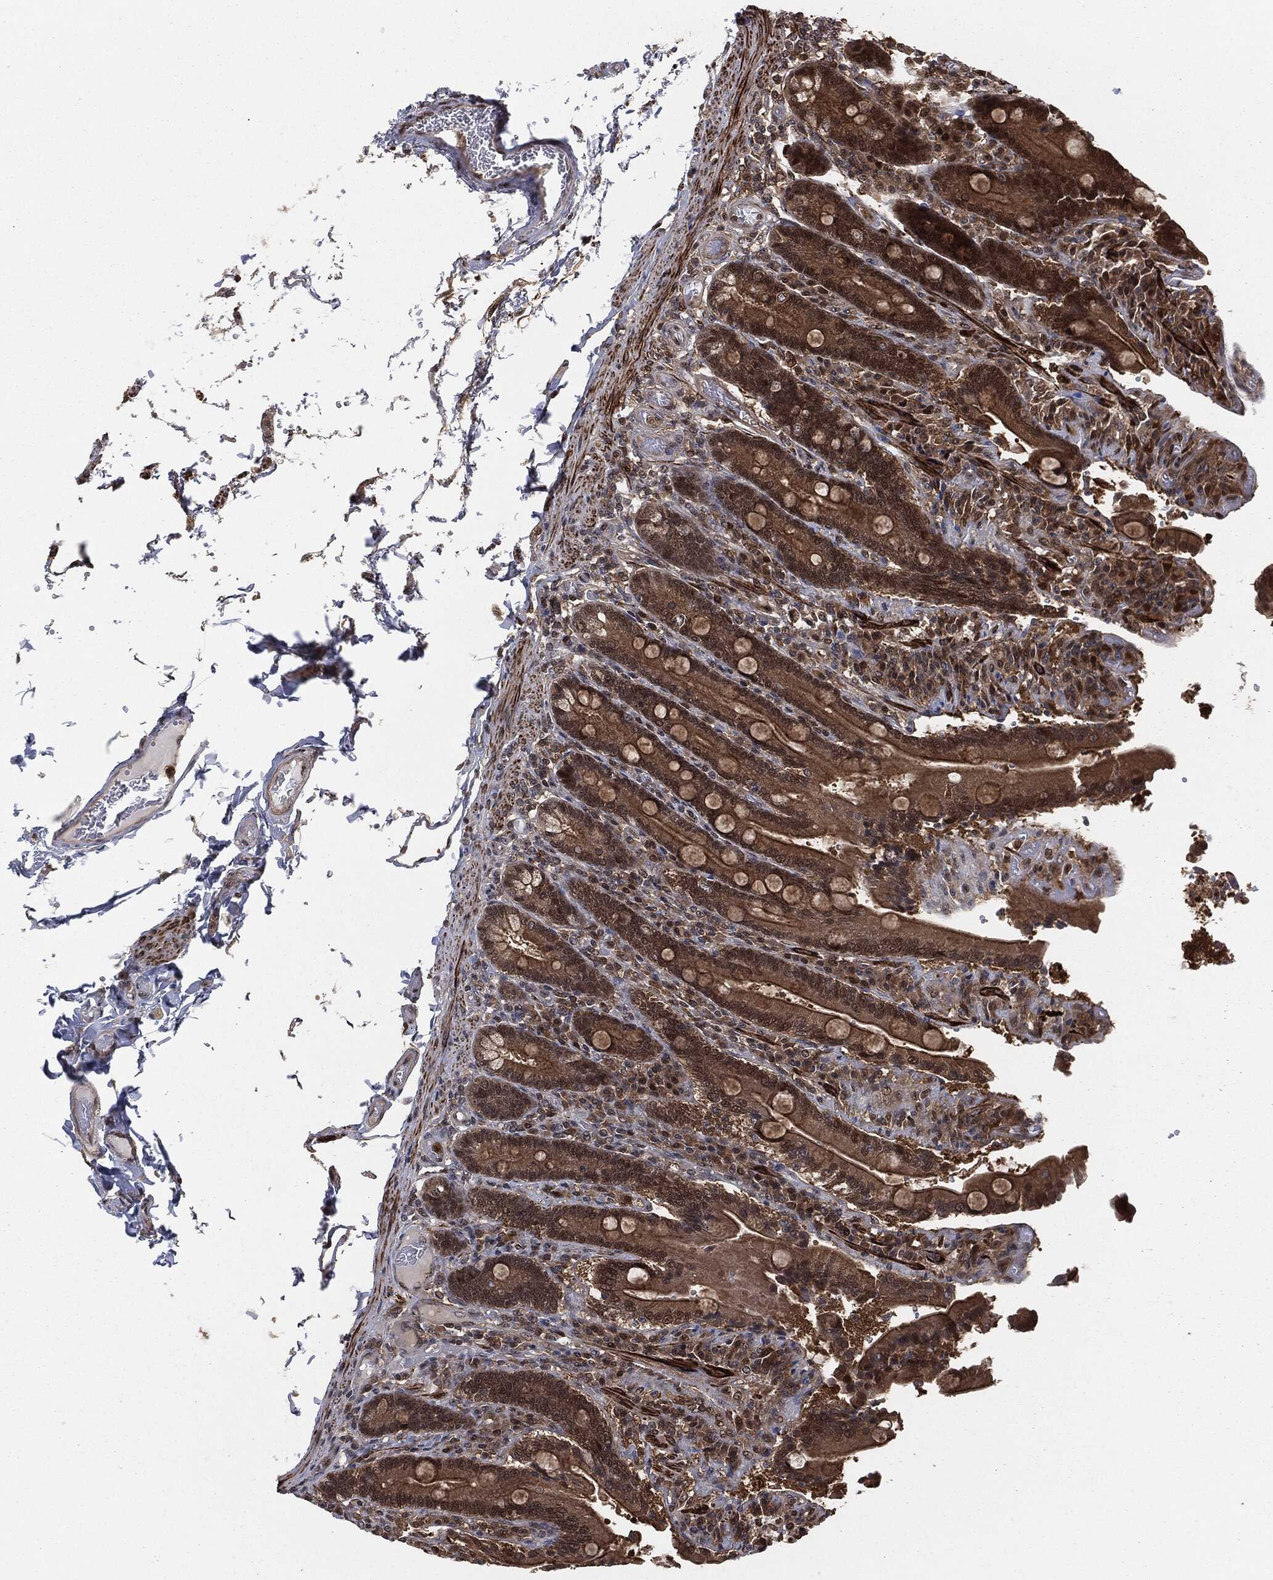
{"staining": {"intensity": "moderate", "quantity": ">75%", "location": "cytoplasmic/membranous"}, "tissue": "duodenum", "cell_type": "Glandular cells", "image_type": "normal", "snomed": [{"axis": "morphology", "description": "Normal tissue, NOS"}, {"axis": "topography", "description": "Duodenum"}], "caption": "Immunohistochemical staining of unremarkable duodenum exhibits moderate cytoplasmic/membranous protein positivity in approximately >75% of glandular cells.", "gene": "CAPRIN2", "patient": {"sex": "female", "age": 62}}